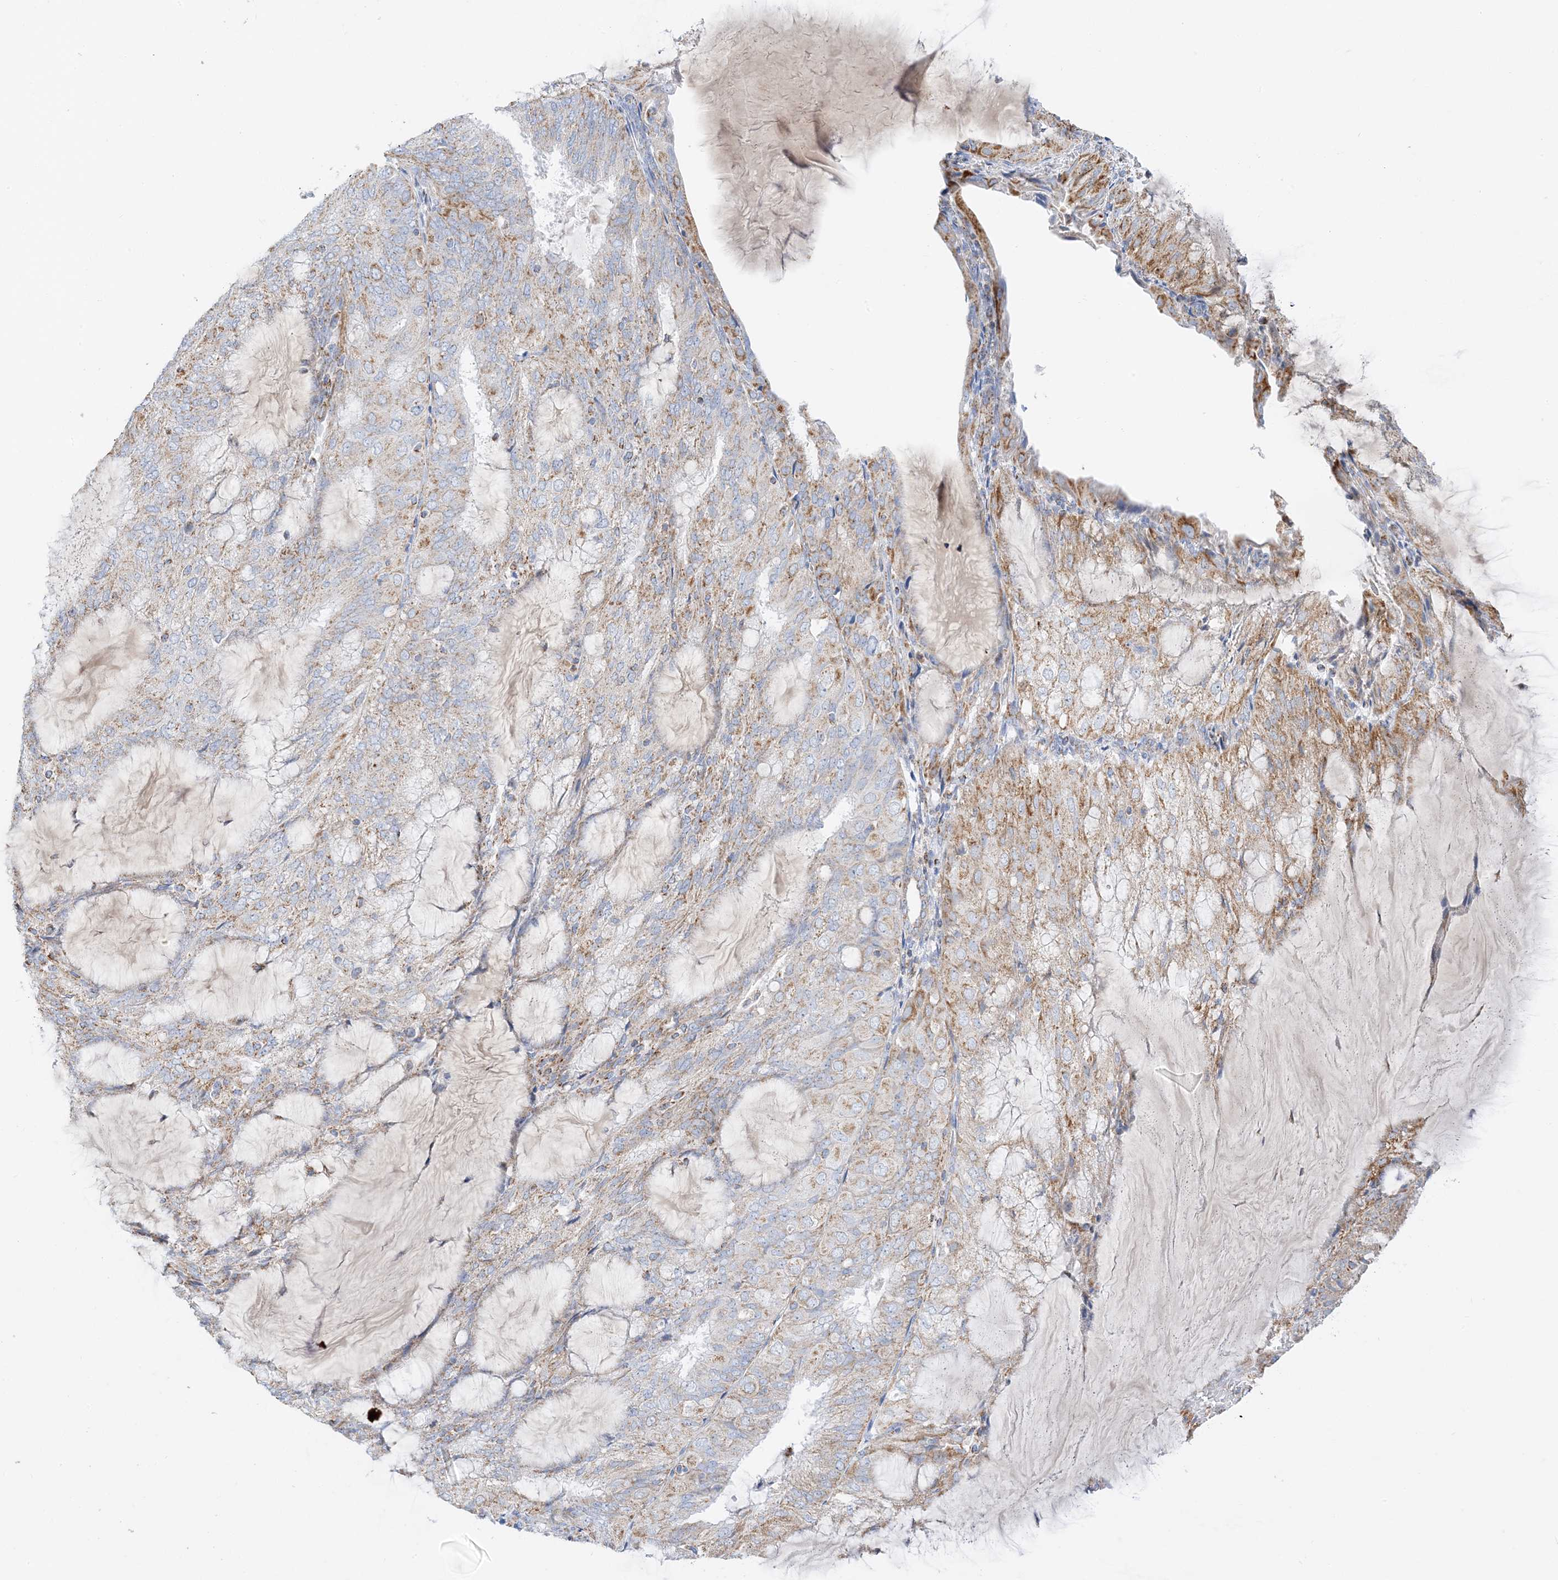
{"staining": {"intensity": "moderate", "quantity": "25%-75%", "location": "cytoplasmic/membranous"}, "tissue": "endometrial cancer", "cell_type": "Tumor cells", "image_type": "cancer", "snomed": [{"axis": "morphology", "description": "Adenocarcinoma, NOS"}, {"axis": "topography", "description": "Endometrium"}], "caption": "Immunohistochemical staining of adenocarcinoma (endometrial) reveals medium levels of moderate cytoplasmic/membranous protein positivity in approximately 25%-75% of tumor cells.", "gene": "CAPN13", "patient": {"sex": "female", "age": 81}}